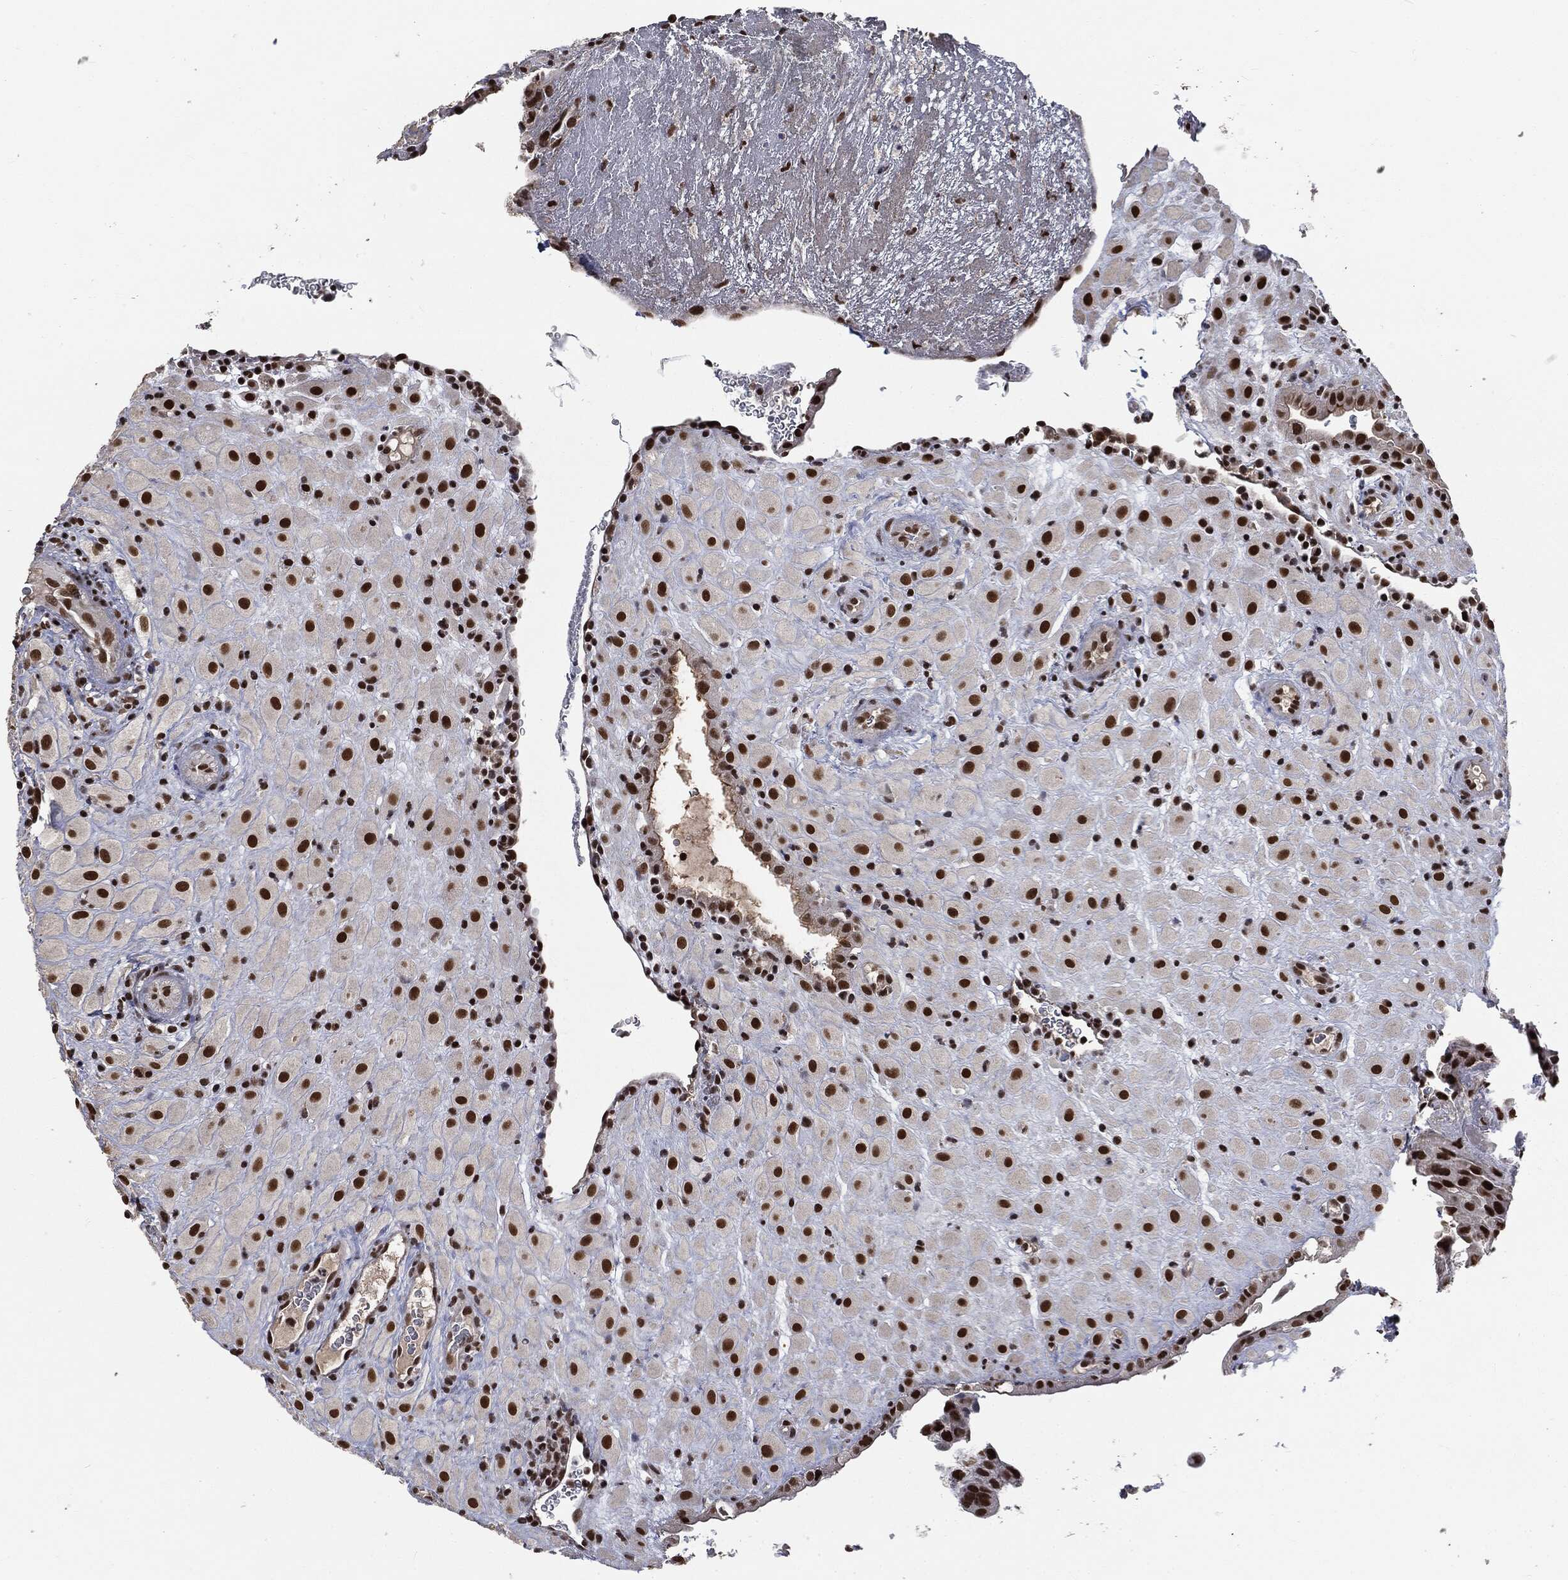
{"staining": {"intensity": "strong", "quantity": ">75%", "location": "nuclear"}, "tissue": "placenta", "cell_type": "Decidual cells", "image_type": "normal", "snomed": [{"axis": "morphology", "description": "Normal tissue, NOS"}, {"axis": "topography", "description": "Placenta"}], "caption": "Immunohistochemistry photomicrograph of benign placenta stained for a protein (brown), which demonstrates high levels of strong nuclear staining in approximately >75% of decidual cells.", "gene": "DPH2", "patient": {"sex": "female", "age": 19}}